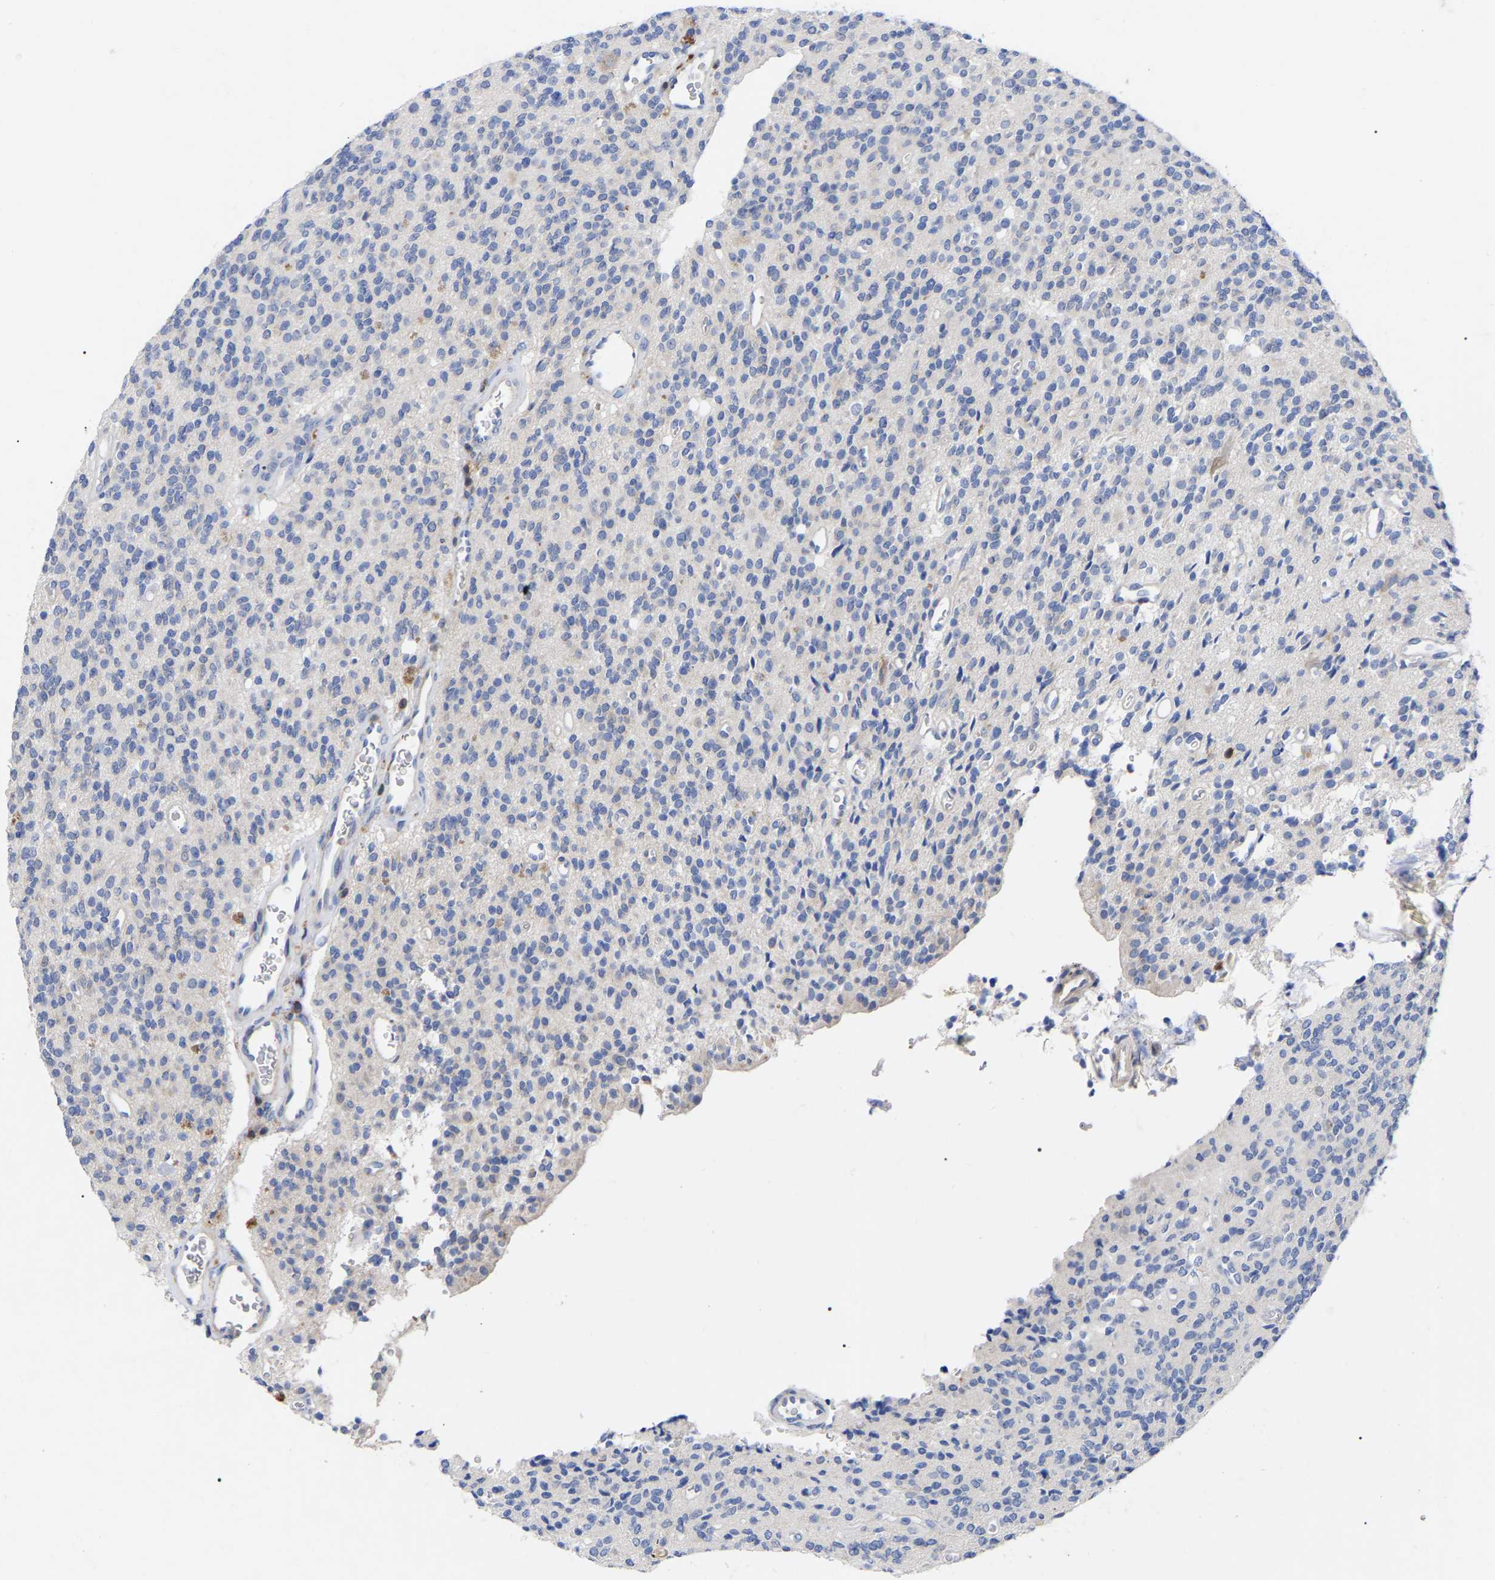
{"staining": {"intensity": "negative", "quantity": "none", "location": "none"}, "tissue": "glioma", "cell_type": "Tumor cells", "image_type": "cancer", "snomed": [{"axis": "morphology", "description": "Glioma, malignant, High grade"}, {"axis": "topography", "description": "Brain"}], "caption": "Immunohistochemistry photomicrograph of malignant glioma (high-grade) stained for a protein (brown), which shows no expression in tumor cells.", "gene": "PTPN7", "patient": {"sex": "male", "age": 34}}